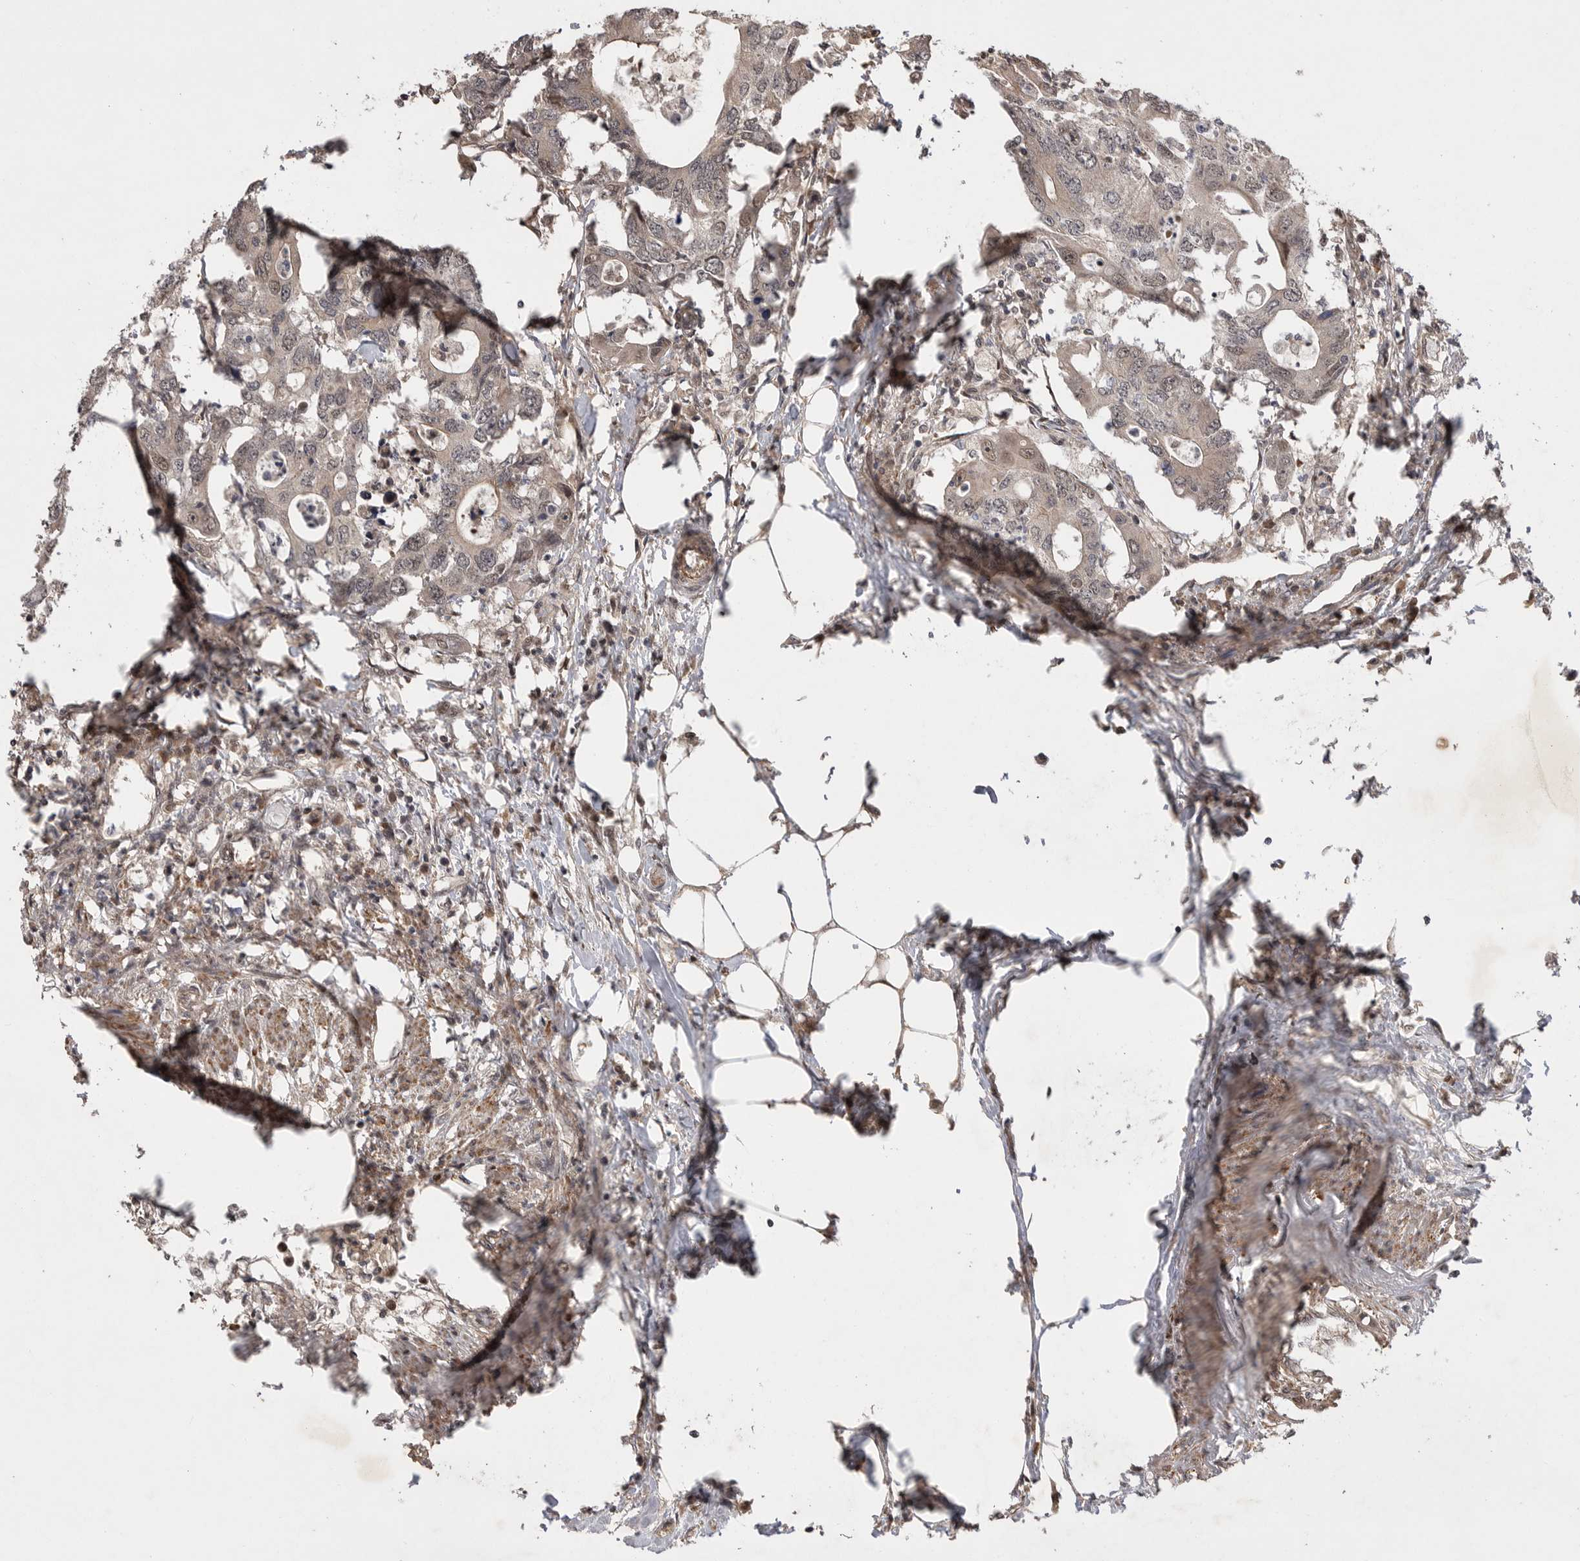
{"staining": {"intensity": "weak", "quantity": "<25%", "location": "cytoplasmic/membranous,nuclear"}, "tissue": "colorectal cancer", "cell_type": "Tumor cells", "image_type": "cancer", "snomed": [{"axis": "morphology", "description": "Adenocarcinoma, NOS"}, {"axis": "topography", "description": "Colon"}], "caption": "Immunohistochemistry of human colorectal adenocarcinoma shows no expression in tumor cells. Nuclei are stained in blue.", "gene": "EDEM3", "patient": {"sex": "male", "age": 71}}